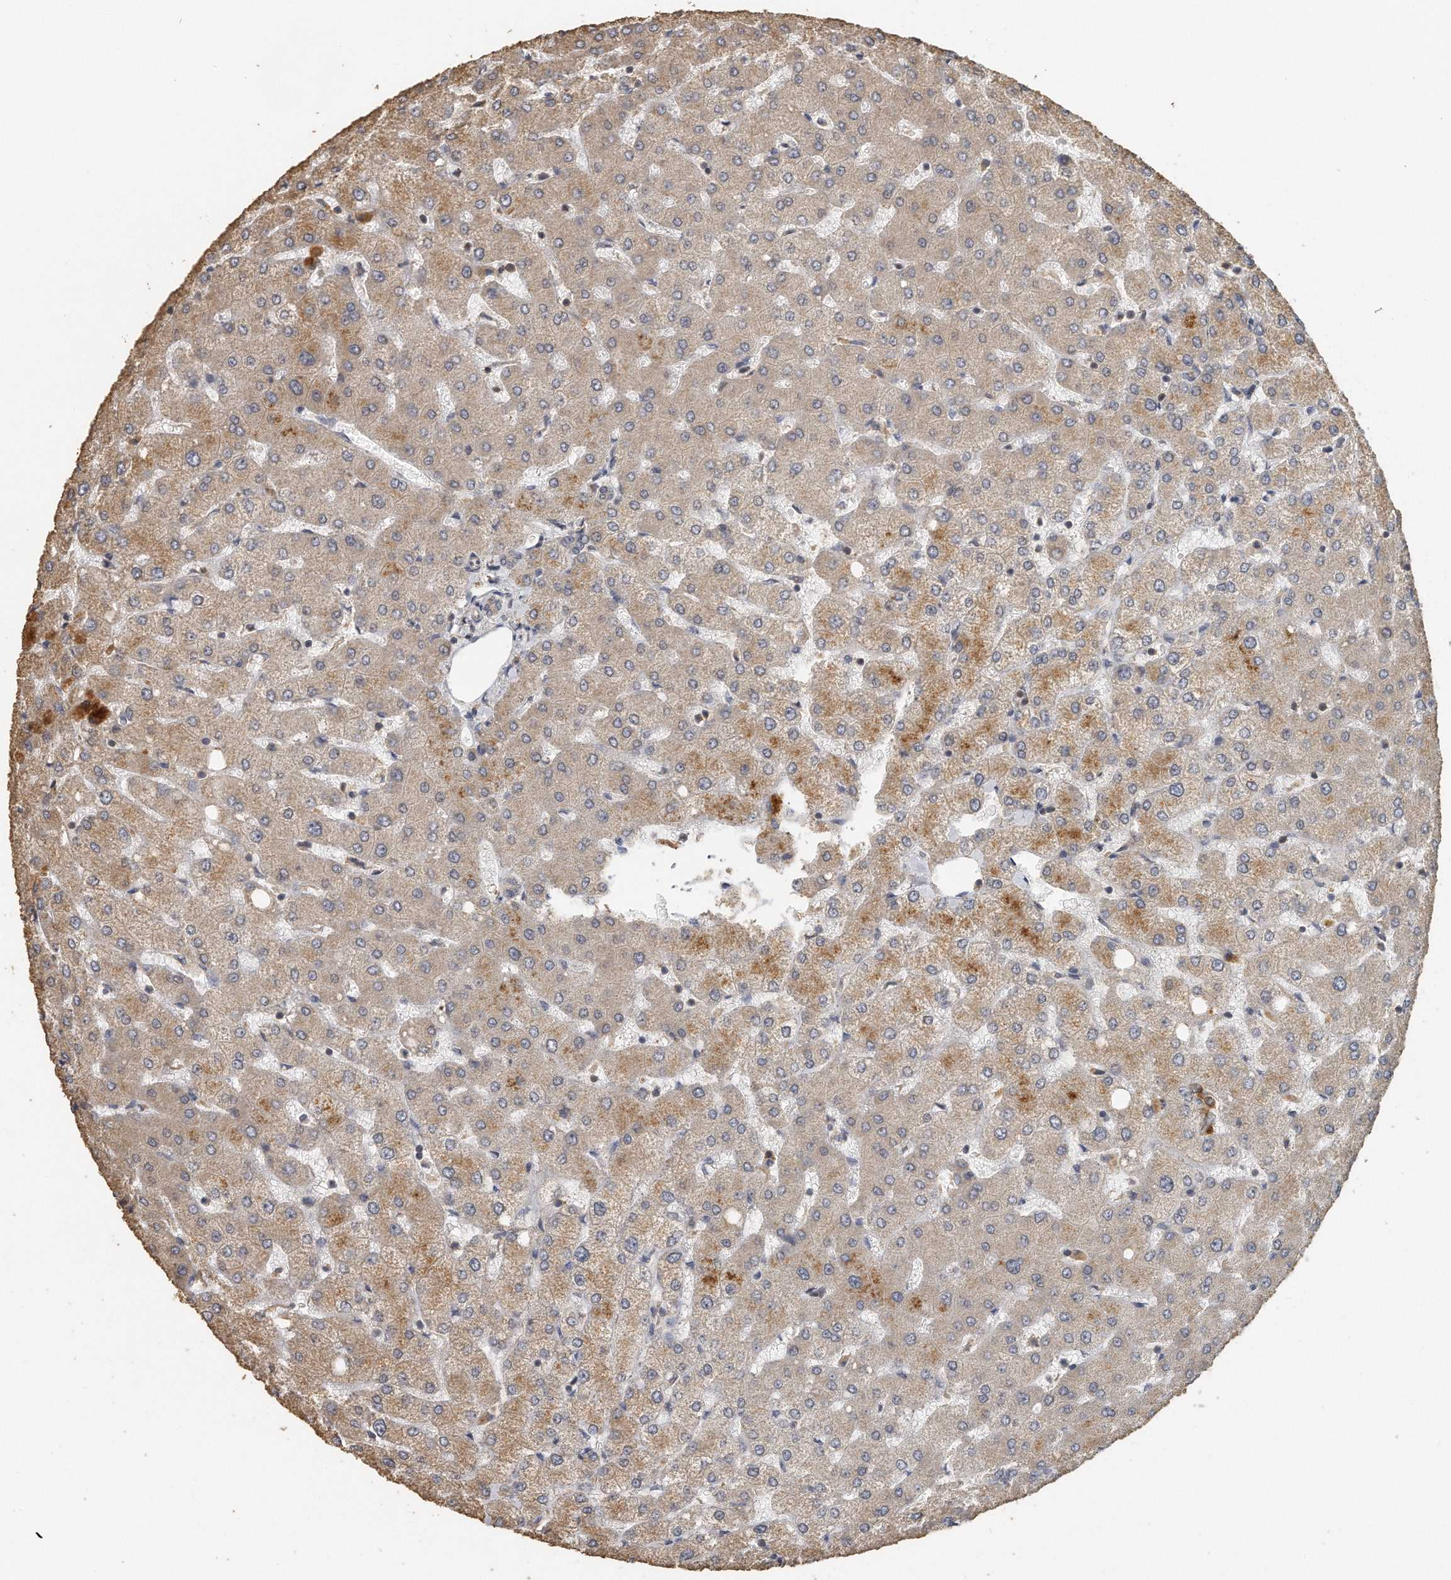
{"staining": {"intensity": "weak", "quantity": ">75%", "location": "cytoplasmic/membranous"}, "tissue": "liver", "cell_type": "Cholangiocytes", "image_type": "normal", "snomed": [{"axis": "morphology", "description": "Normal tissue, NOS"}, {"axis": "topography", "description": "Liver"}], "caption": "Immunohistochemical staining of normal liver demonstrates >75% levels of weak cytoplasmic/membranous protein staining in approximately >75% of cholangiocytes.", "gene": "EIF3I", "patient": {"sex": "female", "age": 54}}